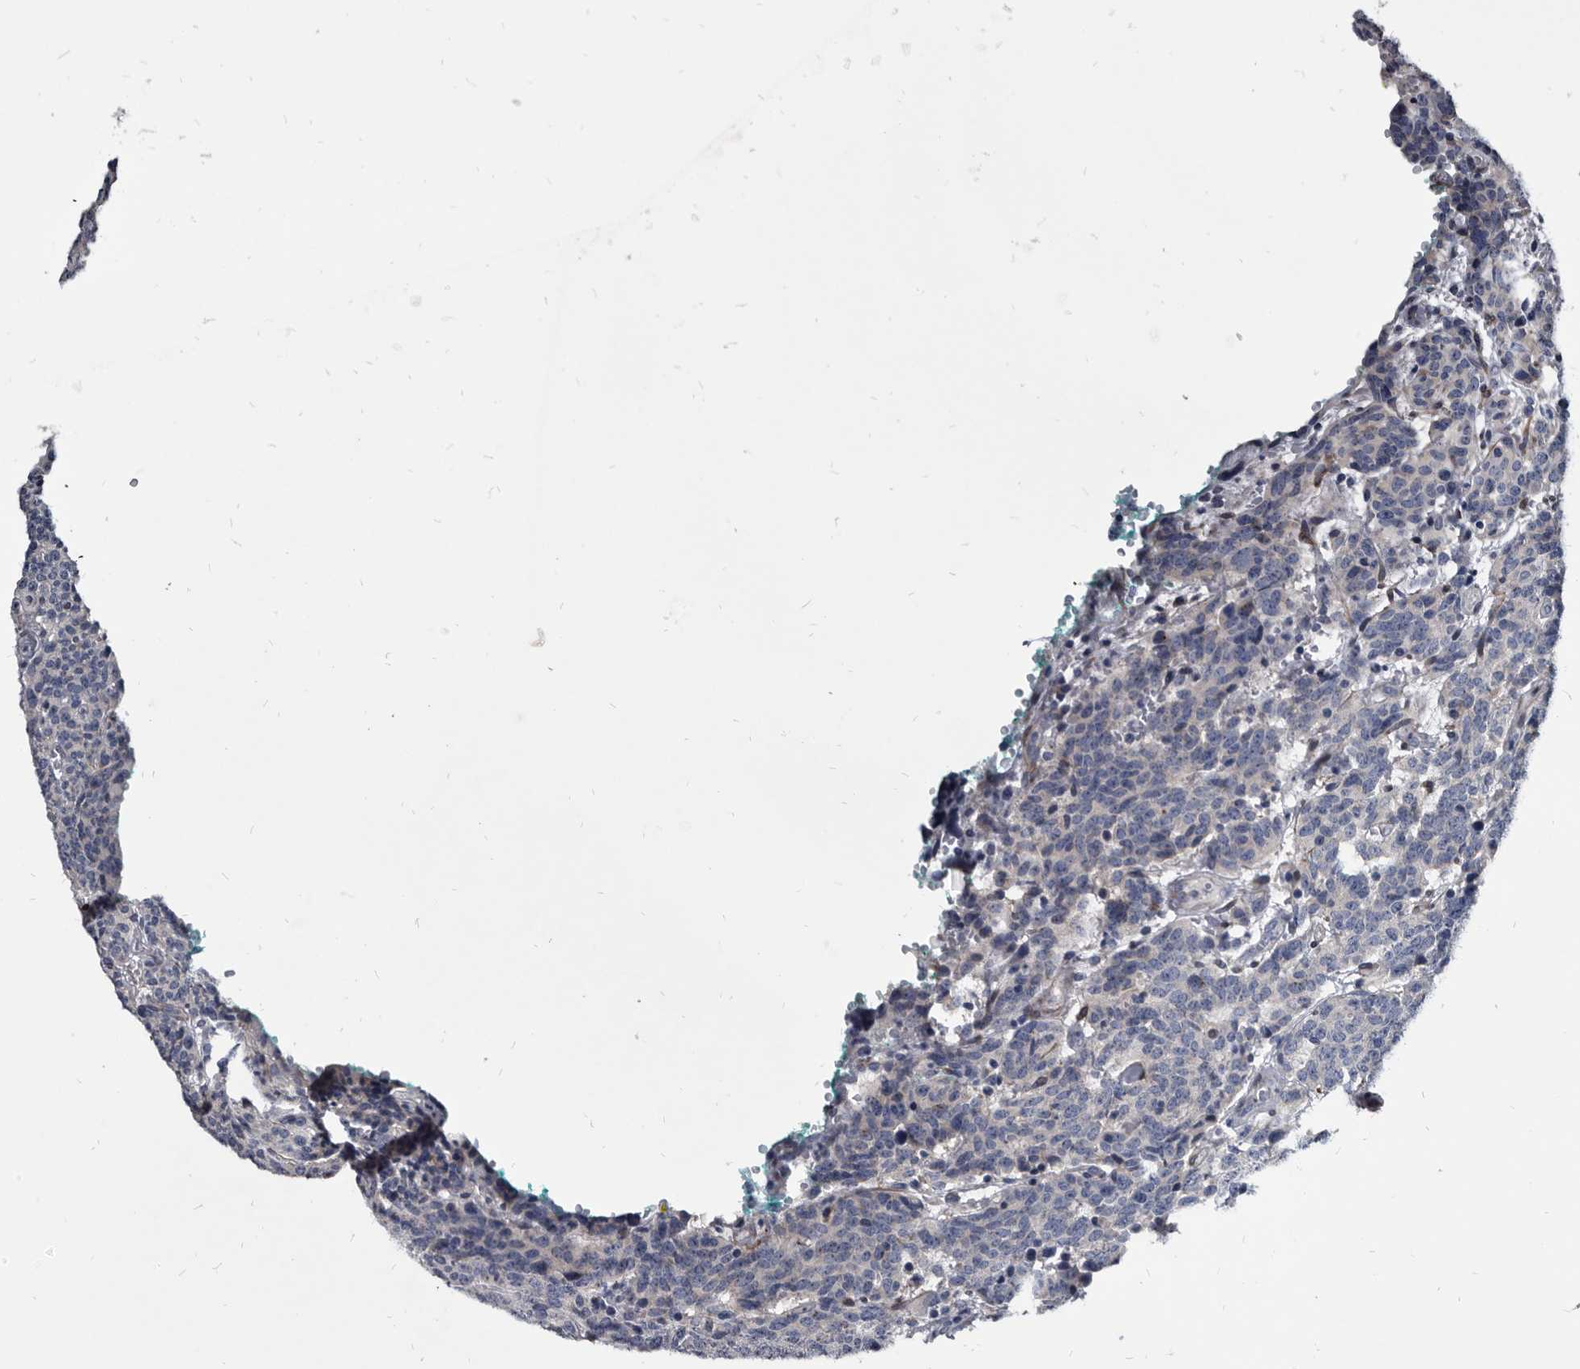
{"staining": {"intensity": "negative", "quantity": "none", "location": "none"}, "tissue": "carcinoid", "cell_type": "Tumor cells", "image_type": "cancer", "snomed": [{"axis": "morphology", "description": "Carcinoid, malignant, NOS"}, {"axis": "topography", "description": "Lung"}], "caption": "Immunohistochemistry (IHC) of carcinoid demonstrates no positivity in tumor cells.", "gene": "PRSS8", "patient": {"sex": "female", "age": 46}}